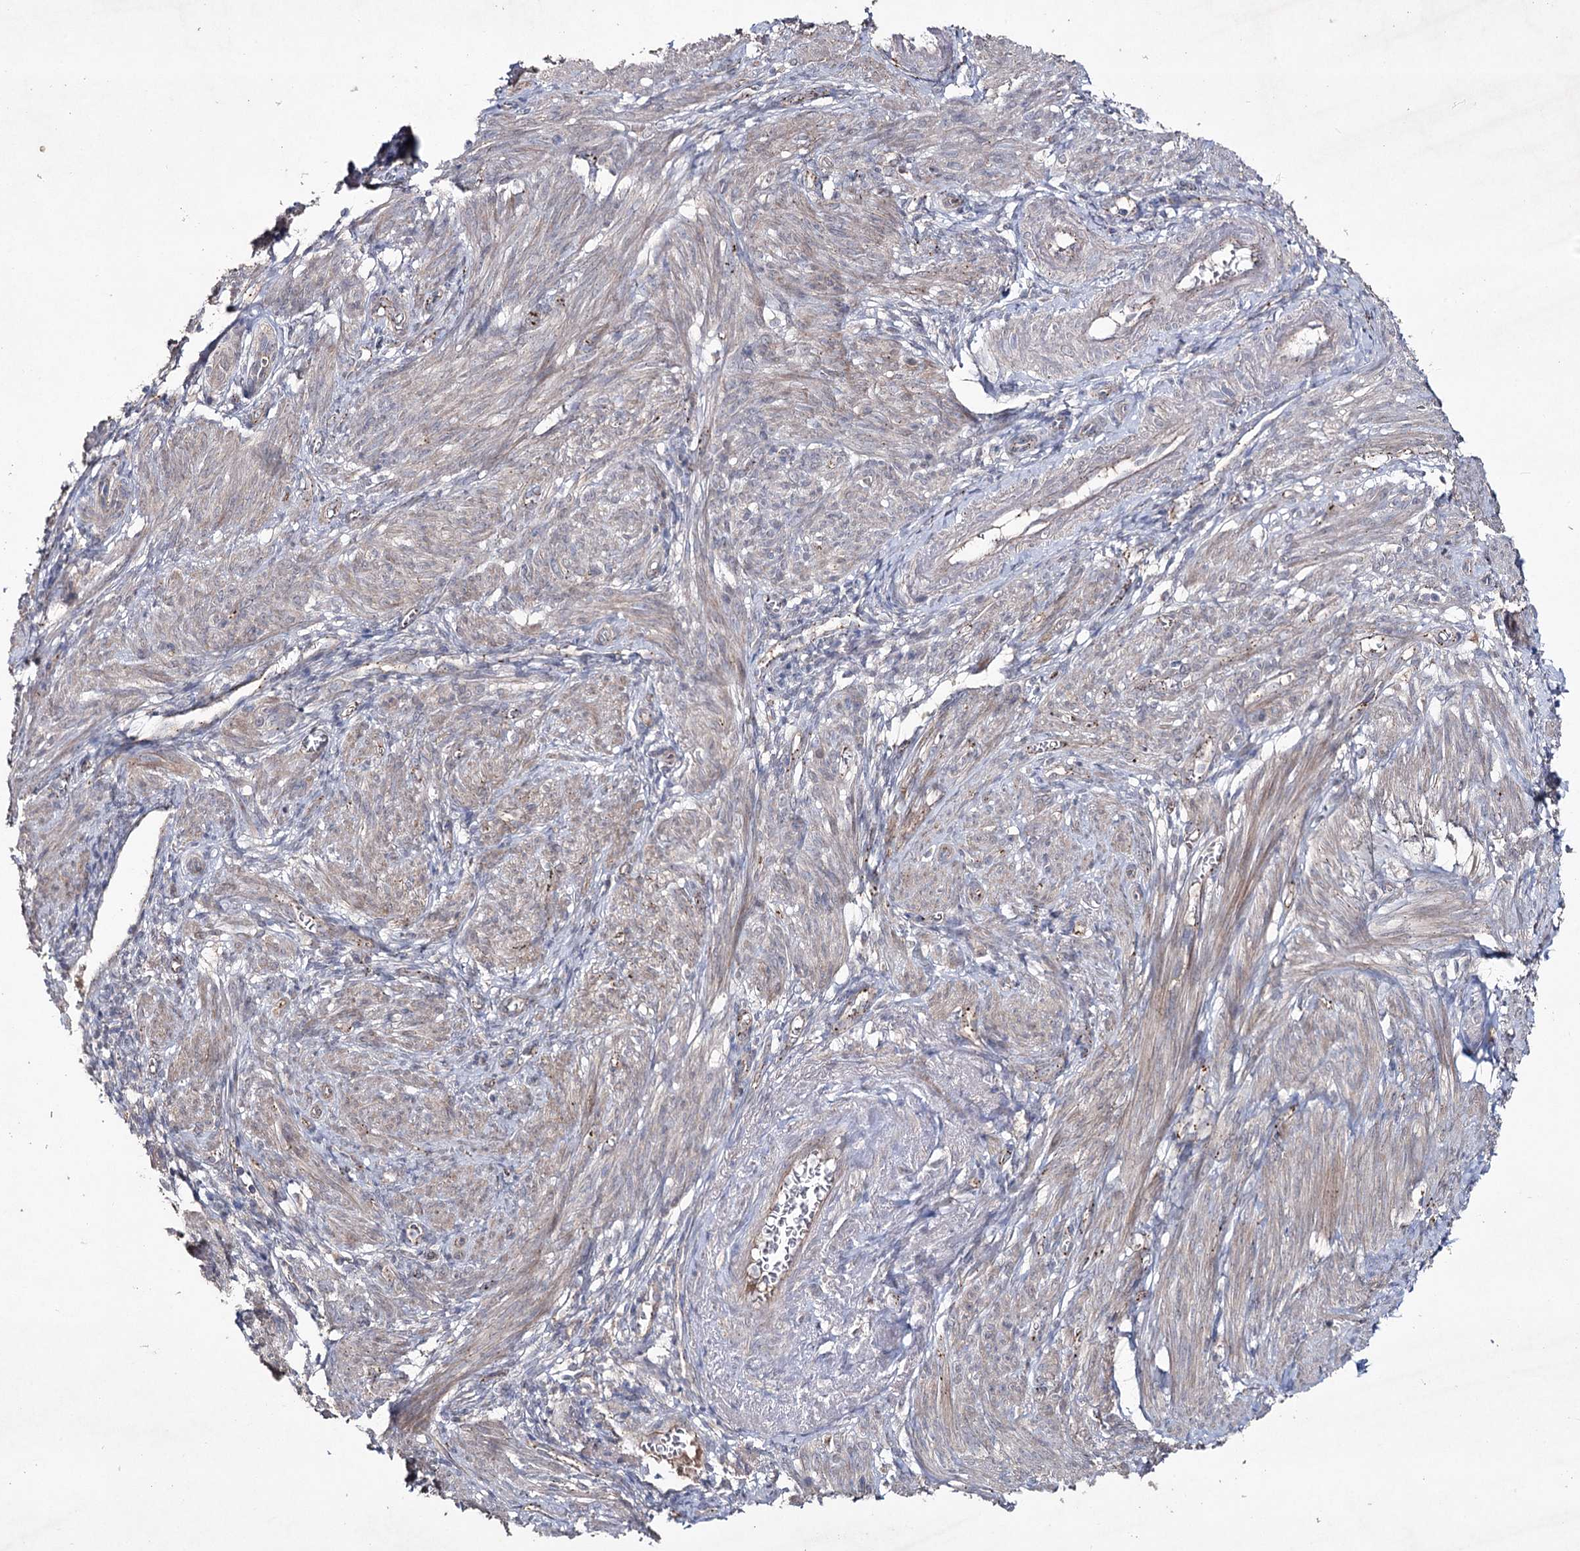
{"staining": {"intensity": "moderate", "quantity": "25%-75%", "location": "cytoplasmic/membranous"}, "tissue": "smooth muscle", "cell_type": "Smooth muscle cells", "image_type": "normal", "snomed": [{"axis": "morphology", "description": "Normal tissue, NOS"}, {"axis": "topography", "description": "Smooth muscle"}], "caption": "The histopathology image demonstrates a brown stain indicating the presence of a protein in the cytoplasmic/membranous of smooth muscle cells in smooth muscle. Immunohistochemistry (ihc) stains the protein of interest in brown and the nuclei are stained blue.", "gene": "SEMA4G", "patient": {"sex": "female", "age": 39}}